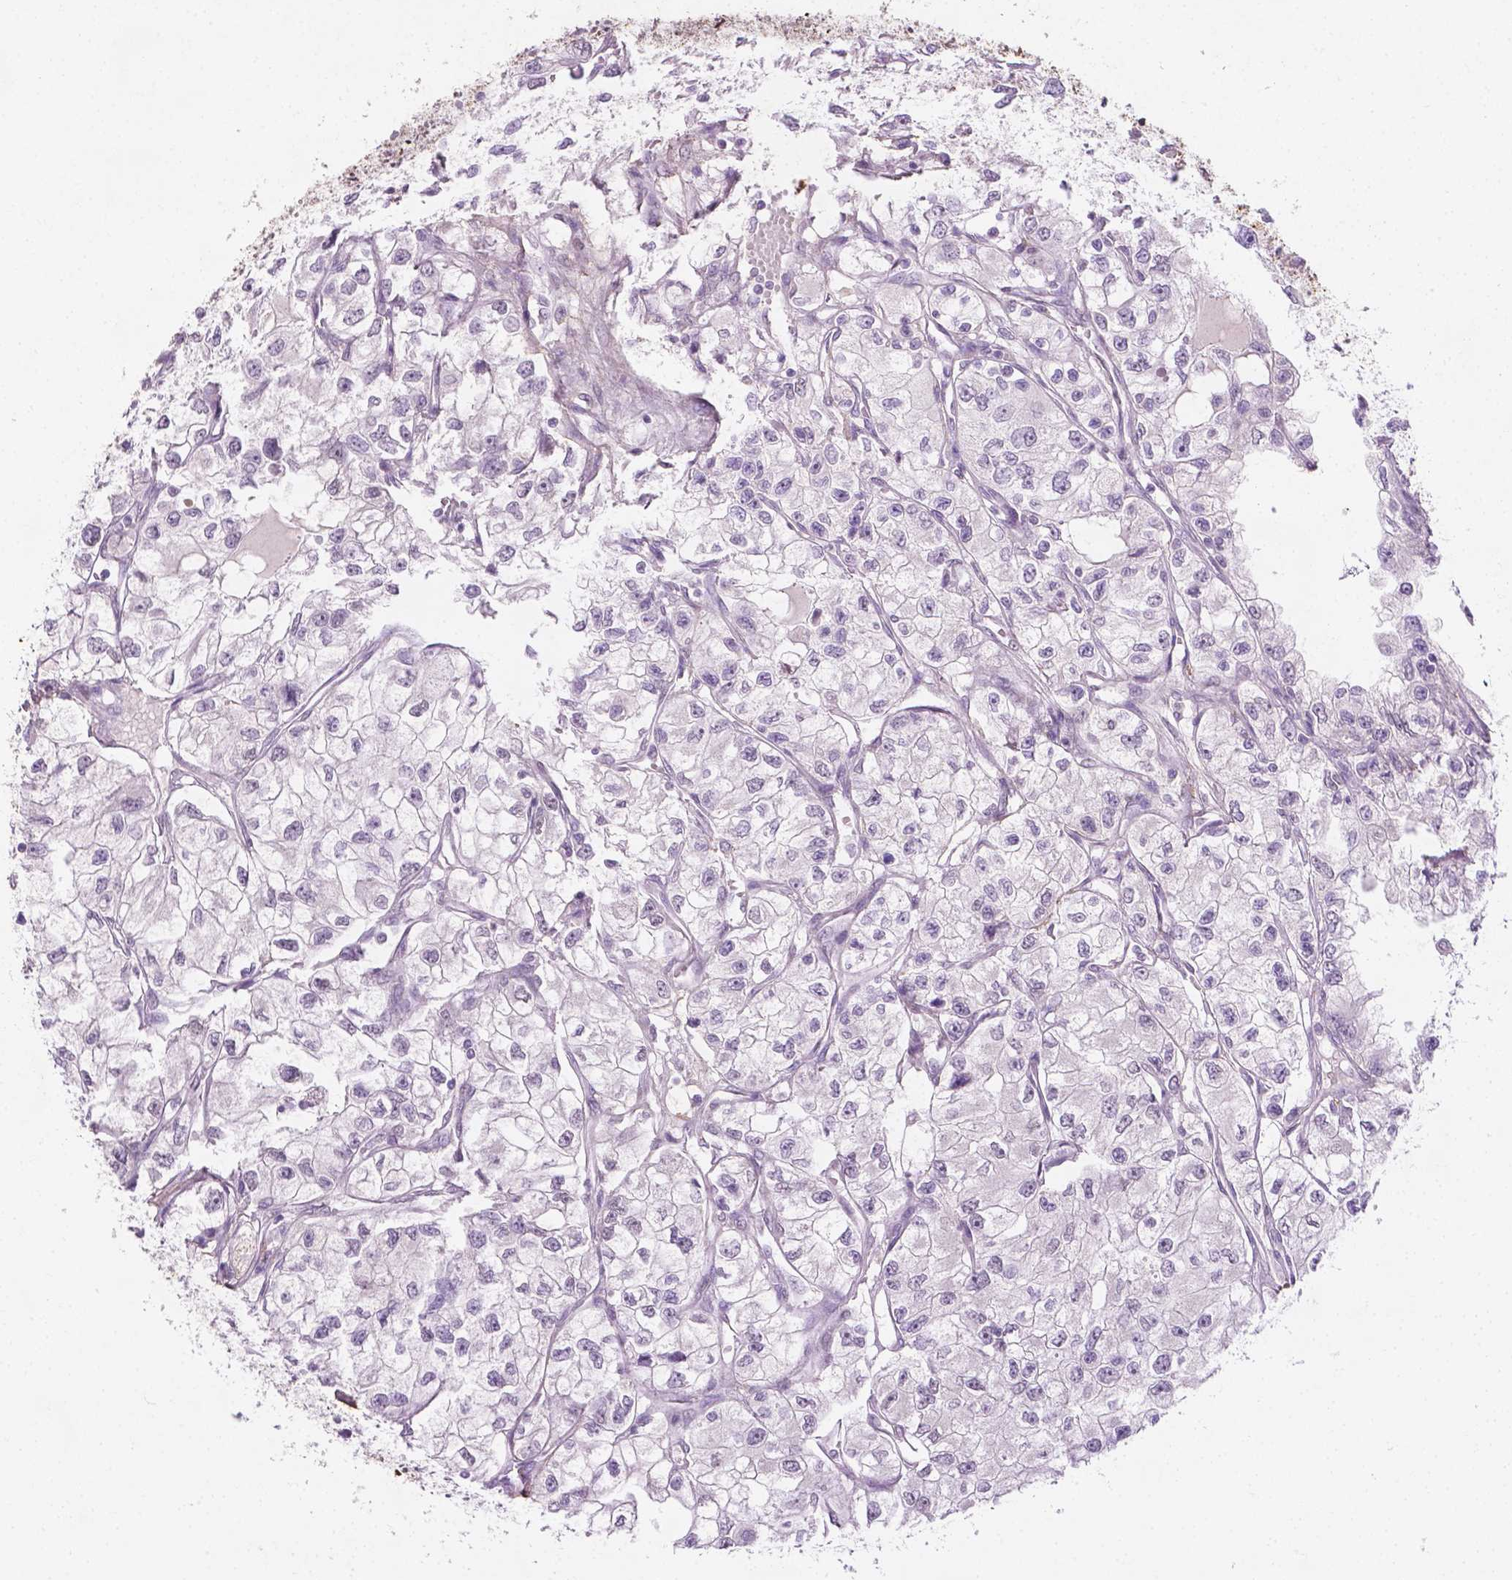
{"staining": {"intensity": "negative", "quantity": "none", "location": "none"}, "tissue": "renal cancer", "cell_type": "Tumor cells", "image_type": "cancer", "snomed": [{"axis": "morphology", "description": "Adenocarcinoma, NOS"}, {"axis": "topography", "description": "Kidney"}], "caption": "IHC micrograph of human renal cancer stained for a protein (brown), which reveals no staining in tumor cells.", "gene": "DLG2", "patient": {"sex": "female", "age": 59}}